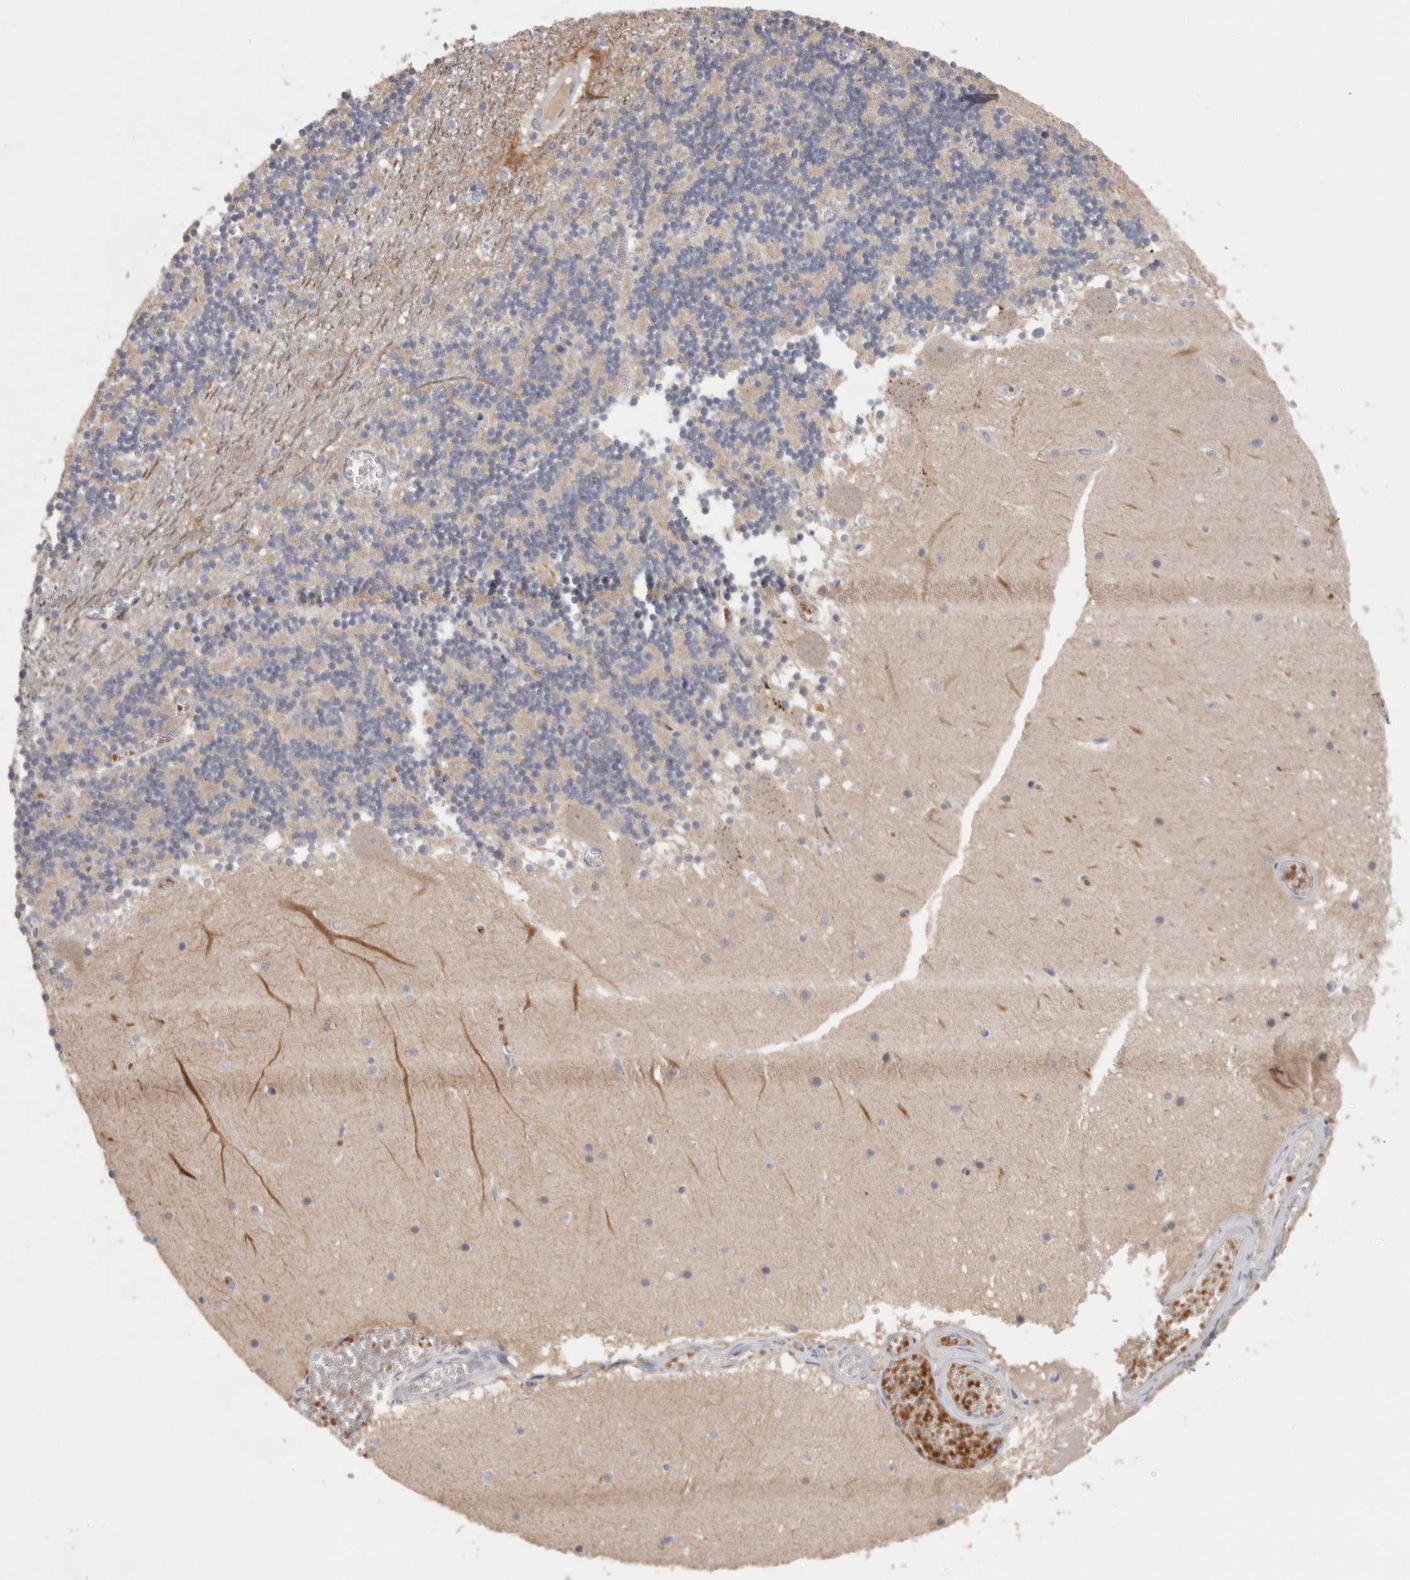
{"staining": {"intensity": "negative", "quantity": "none", "location": "none"}, "tissue": "cerebellum", "cell_type": "Cells in granular layer", "image_type": "normal", "snomed": [{"axis": "morphology", "description": "Normal tissue, NOS"}, {"axis": "topography", "description": "Cerebellum"}], "caption": "Immunohistochemical staining of normal cerebellum exhibits no significant positivity in cells in granular layer. (Immunohistochemistry (ihc), brightfield microscopy, high magnification).", "gene": "CFAP298", "patient": {"sex": "female", "age": 28}}